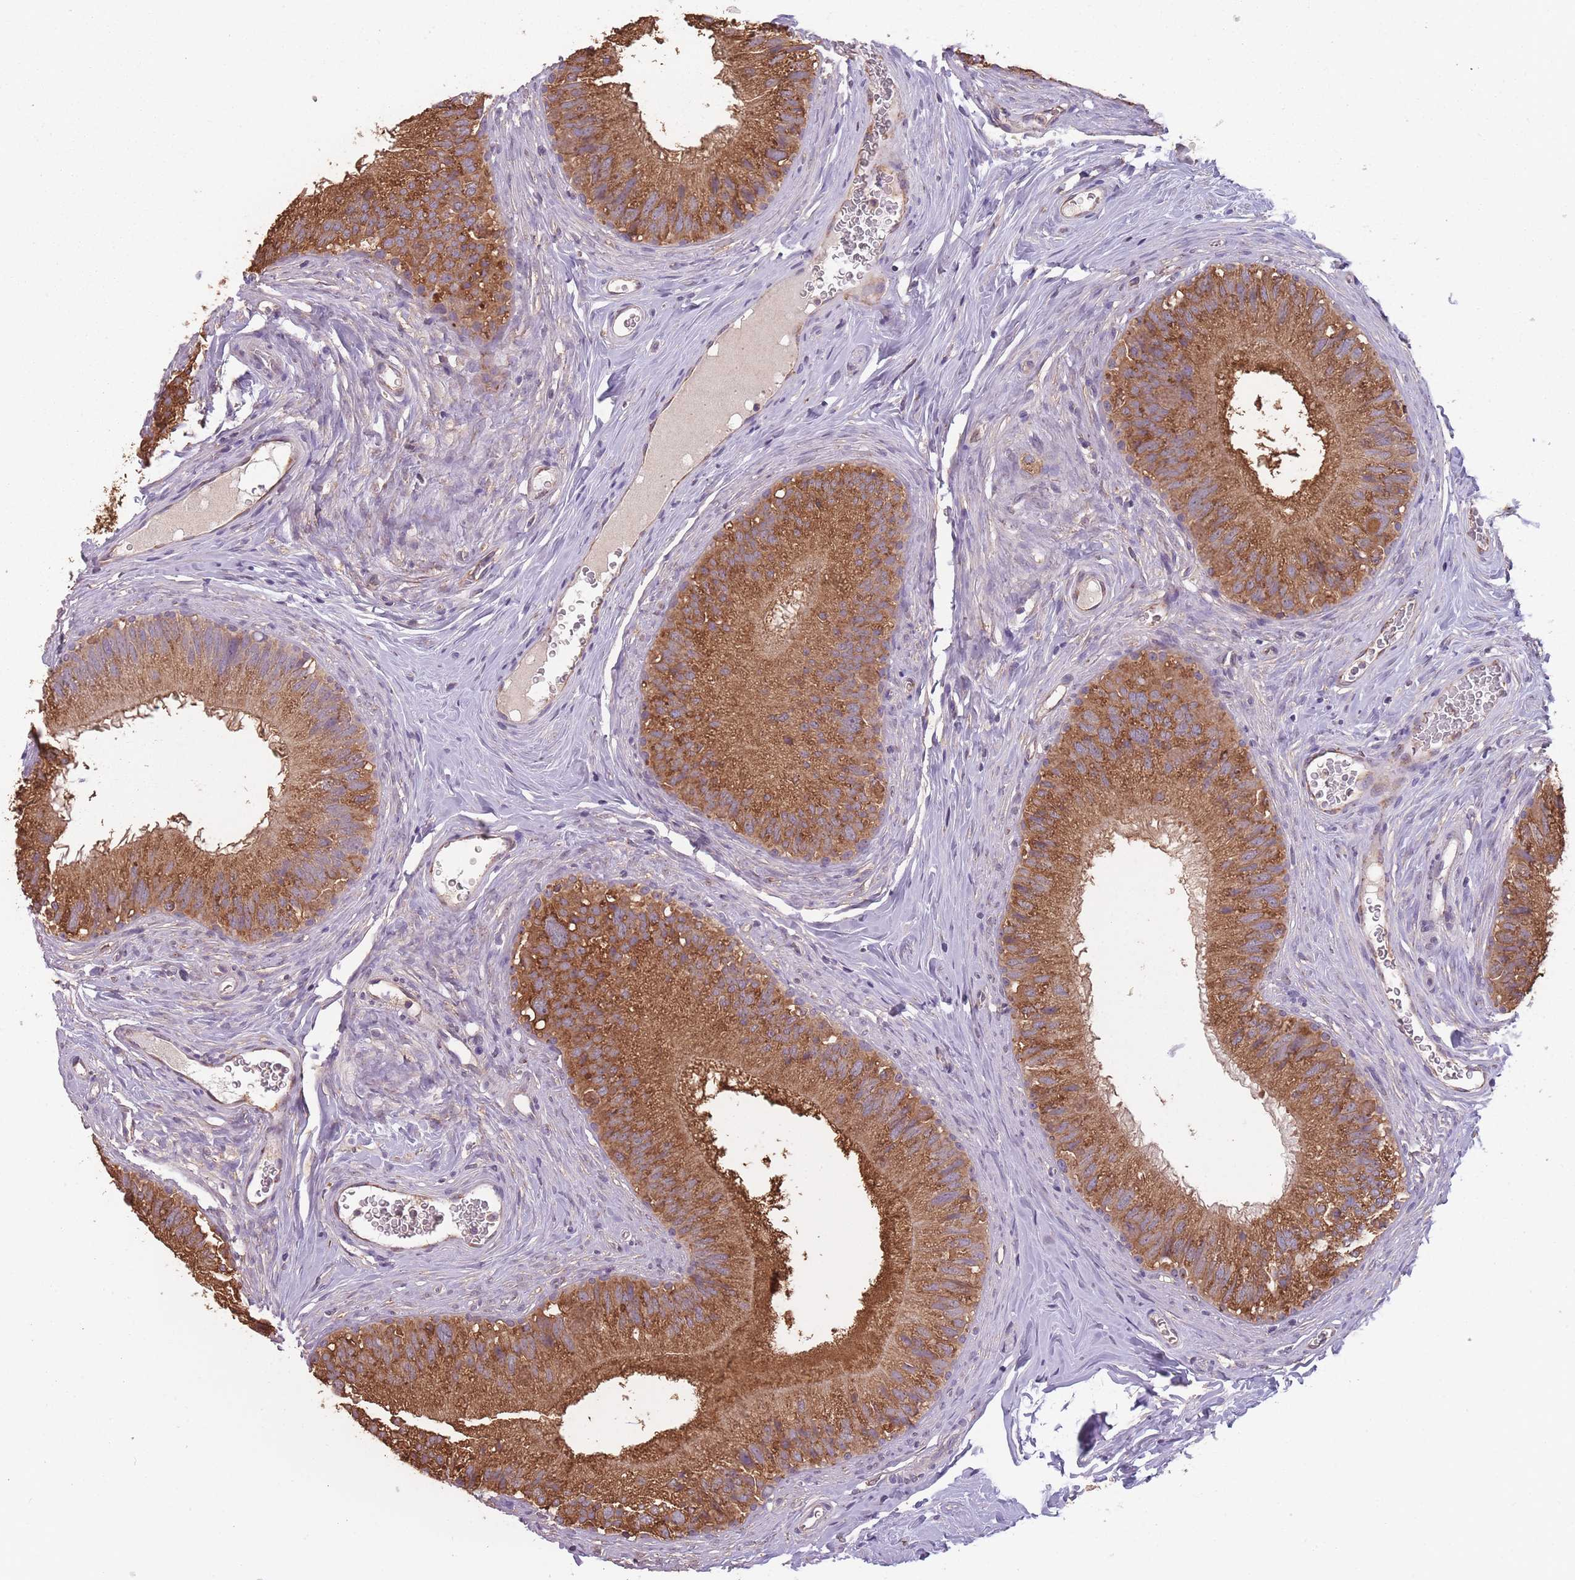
{"staining": {"intensity": "strong", "quantity": ">75%", "location": "cytoplasmic/membranous"}, "tissue": "epididymis", "cell_type": "Glandular cells", "image_type": "normal", "snomed": [{"axis": "morphology", "description": "Normal tissue, NOS"}, {"axis": "topography", "description": "Epididymis"}], "caption": "About >75% of glandular cells in unremarkable human epididymis demonstrate strong cytoplasmic/membranous protein positivity as visualized by brown immunohistochemical staining.", "gene": "SANBR", "patient": {"sex": "male", "age": 38}}